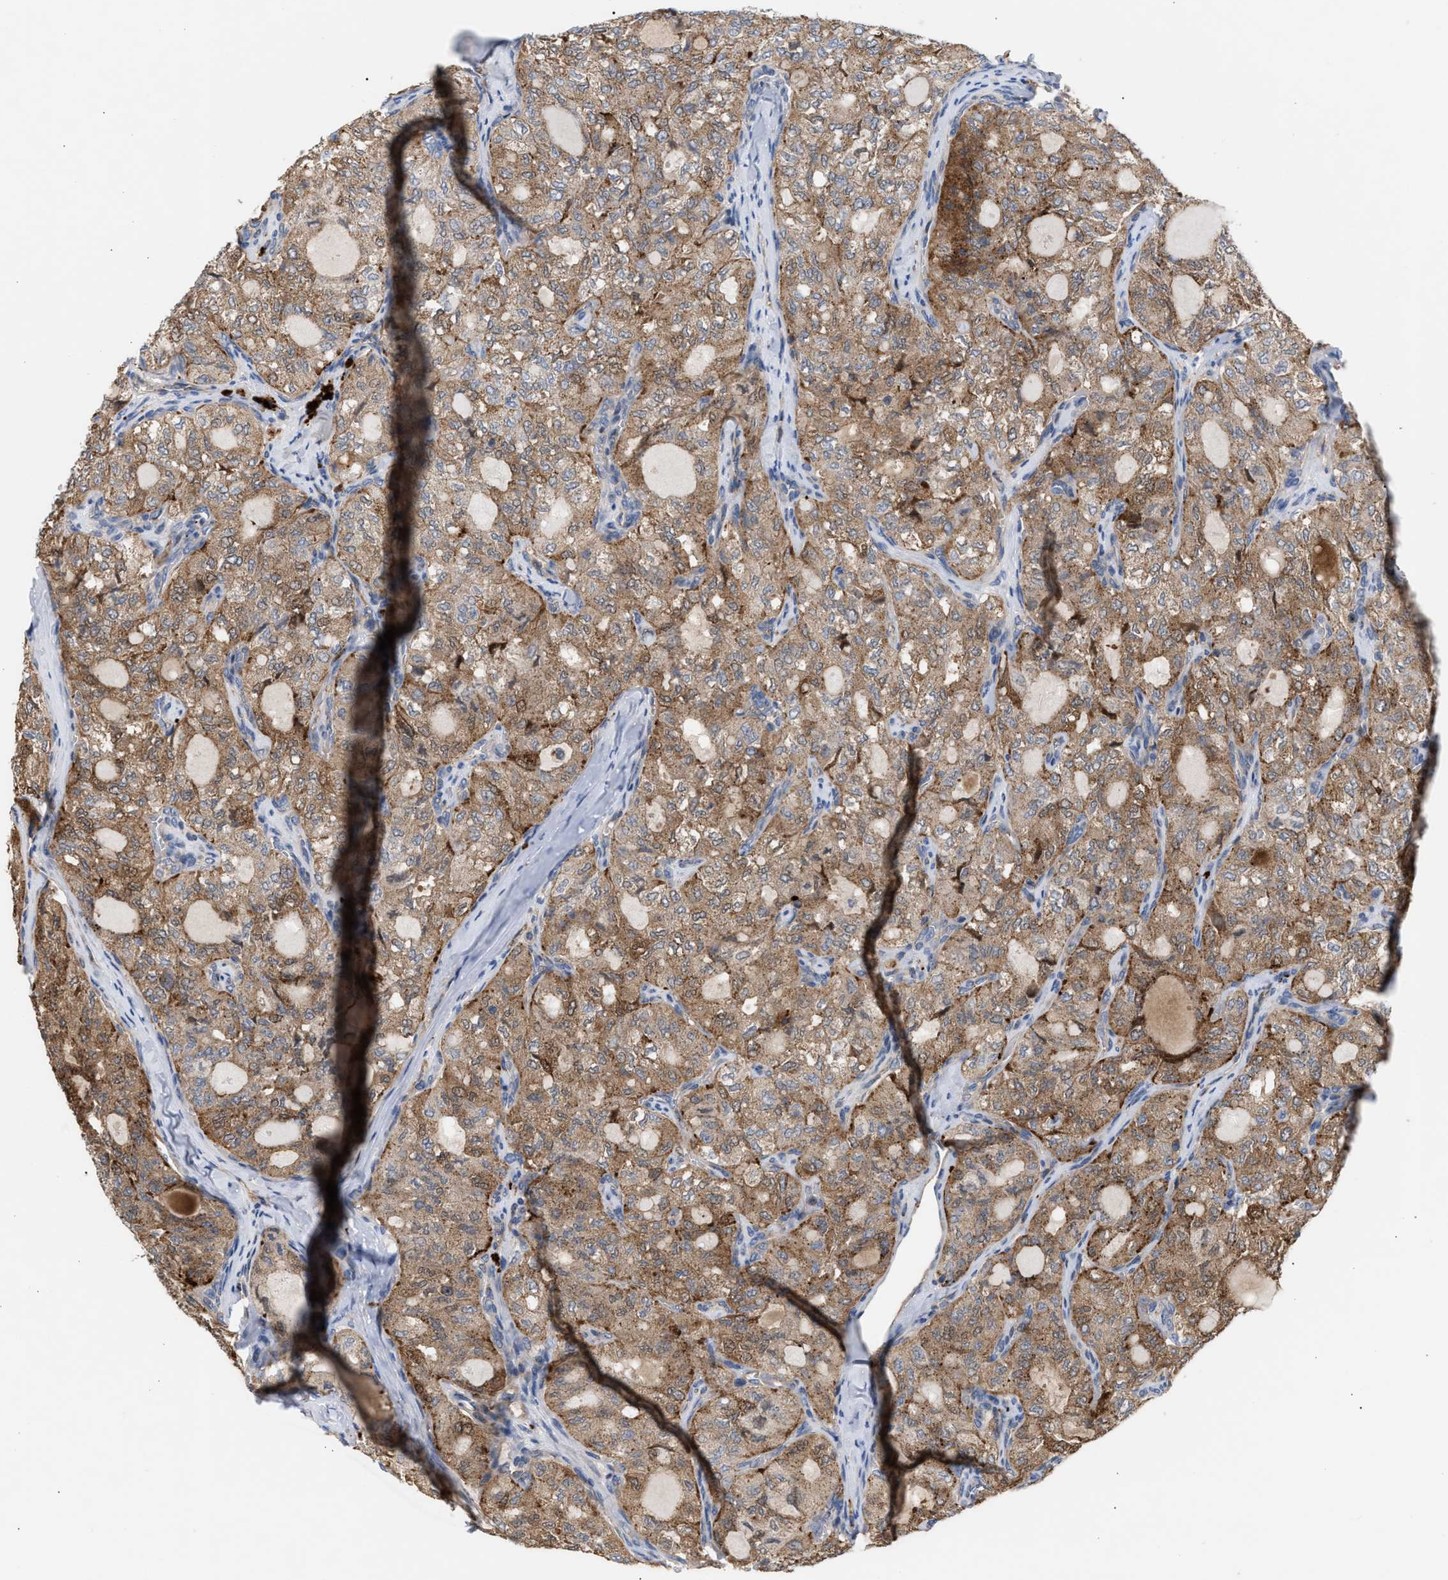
{"staining": {"intensity": "moderate", "quantity": ">75%", "location": "cytoplasmic/membranous"}, "tissue": "thyroid cancer", "cell_type": "Tumor cells", "image_type": "cancer", "snomed": [{"axis": "morphology", "description": "Follicular adenoma carcinoma, NOS"}, {"axis": "topography", "description": "Thyroid gland"}], "caption": "A histopathology image of human thyroid cancer (follicular adenoma carcinoma) stained for a protein reveals moderate cytoplasmic/membranous brown staining in tumor cells.", "gene": "MBTD1", "patient": {"sex": "male", "age": 75}}